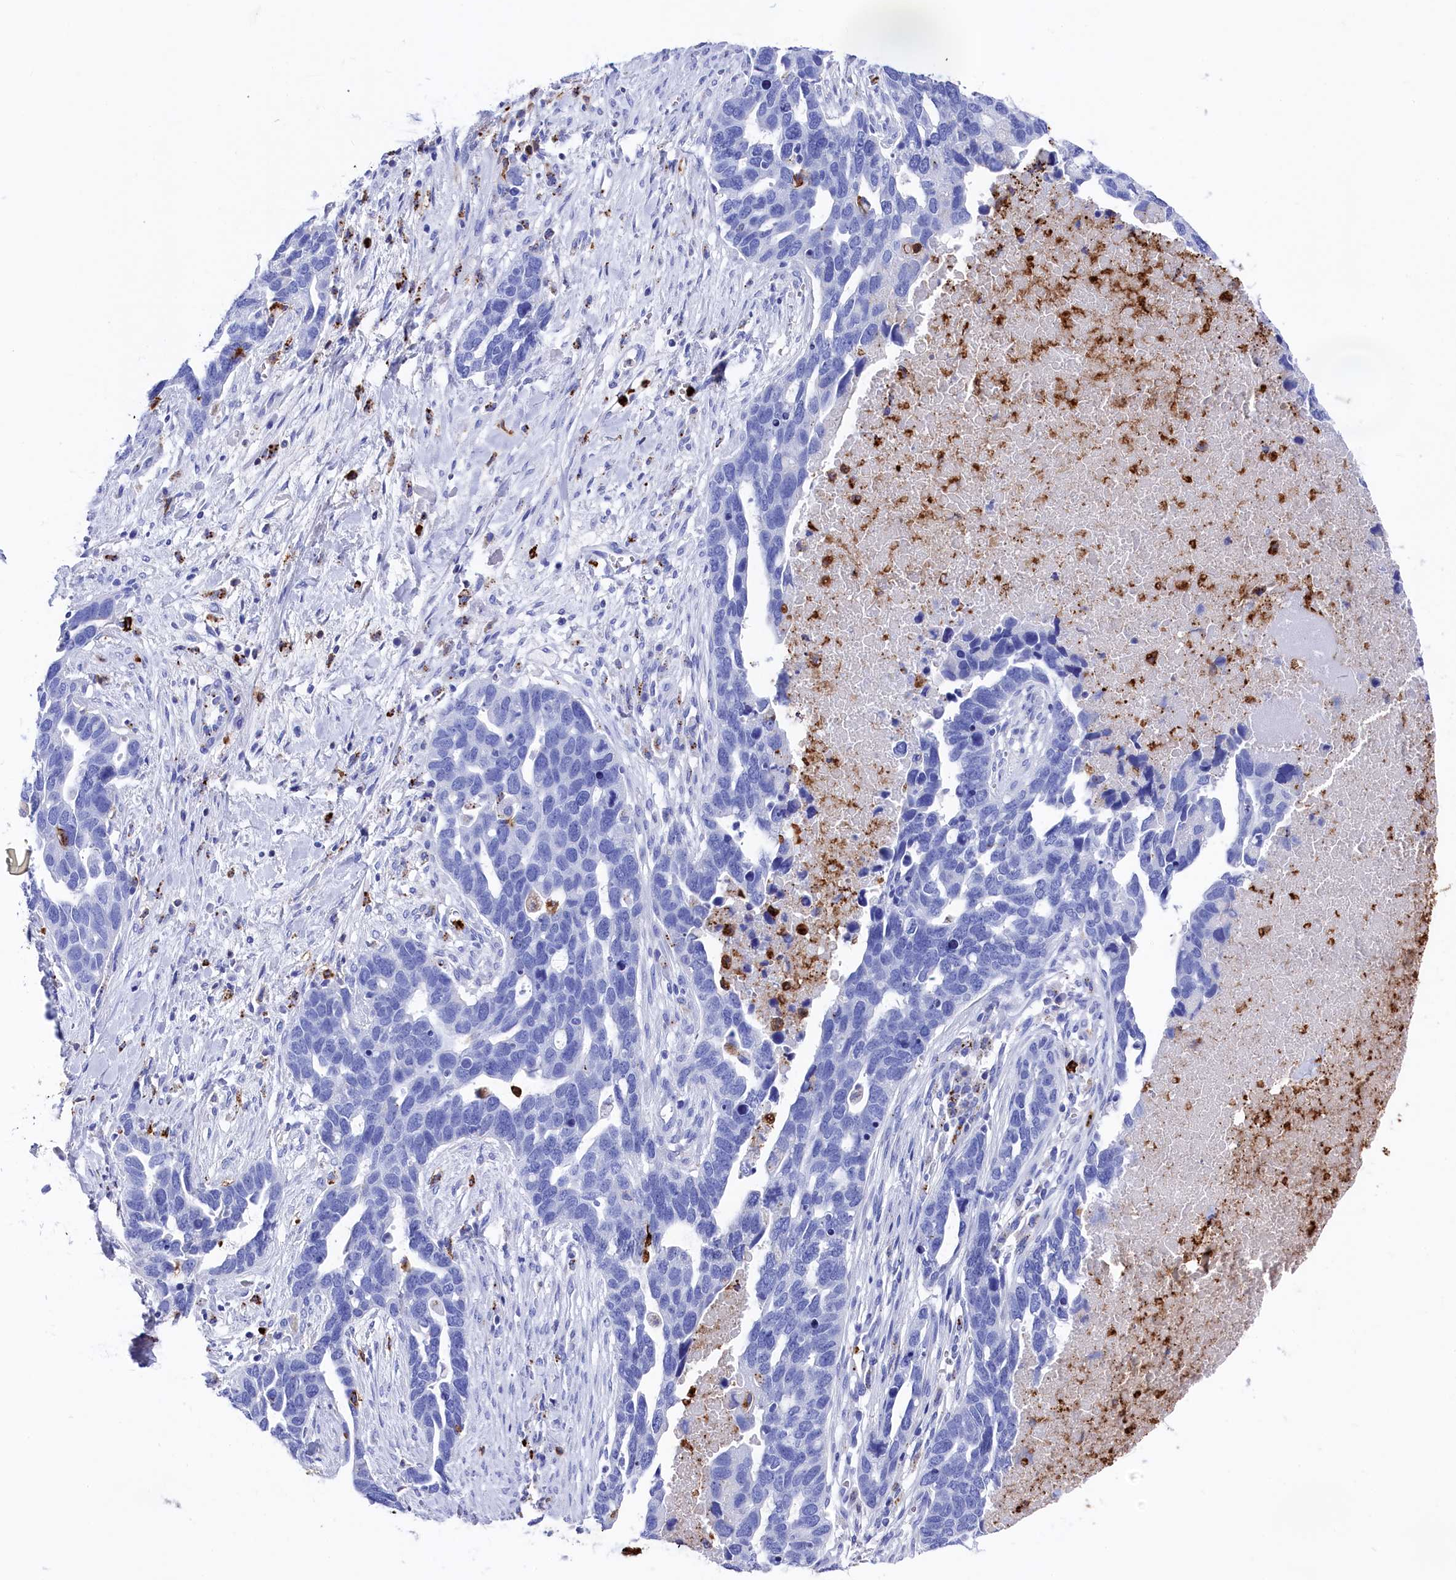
{"staining": {"intensity": "negative", "quantity": "none", "location": "none"}, "tissue": "ovarian cancer", "cell_type": "Tumor cells", "image_type": "cancer", "snomed": [{"axis": "morphology", "description": "Cystadenocarcinoma, serous, NOS"}, {"axis": "topography", "description": "Ovary"}], "caption": "An immunohistochemistry histopathology image of ovarian cancer (serous cystadenocarcinoma) is shown. There is no staining in tumor cells of ovarian cancer (serous cystadenocarcinoma).", "gene": "PLAC8", "patient": {"sex": "female", "age": 54}}